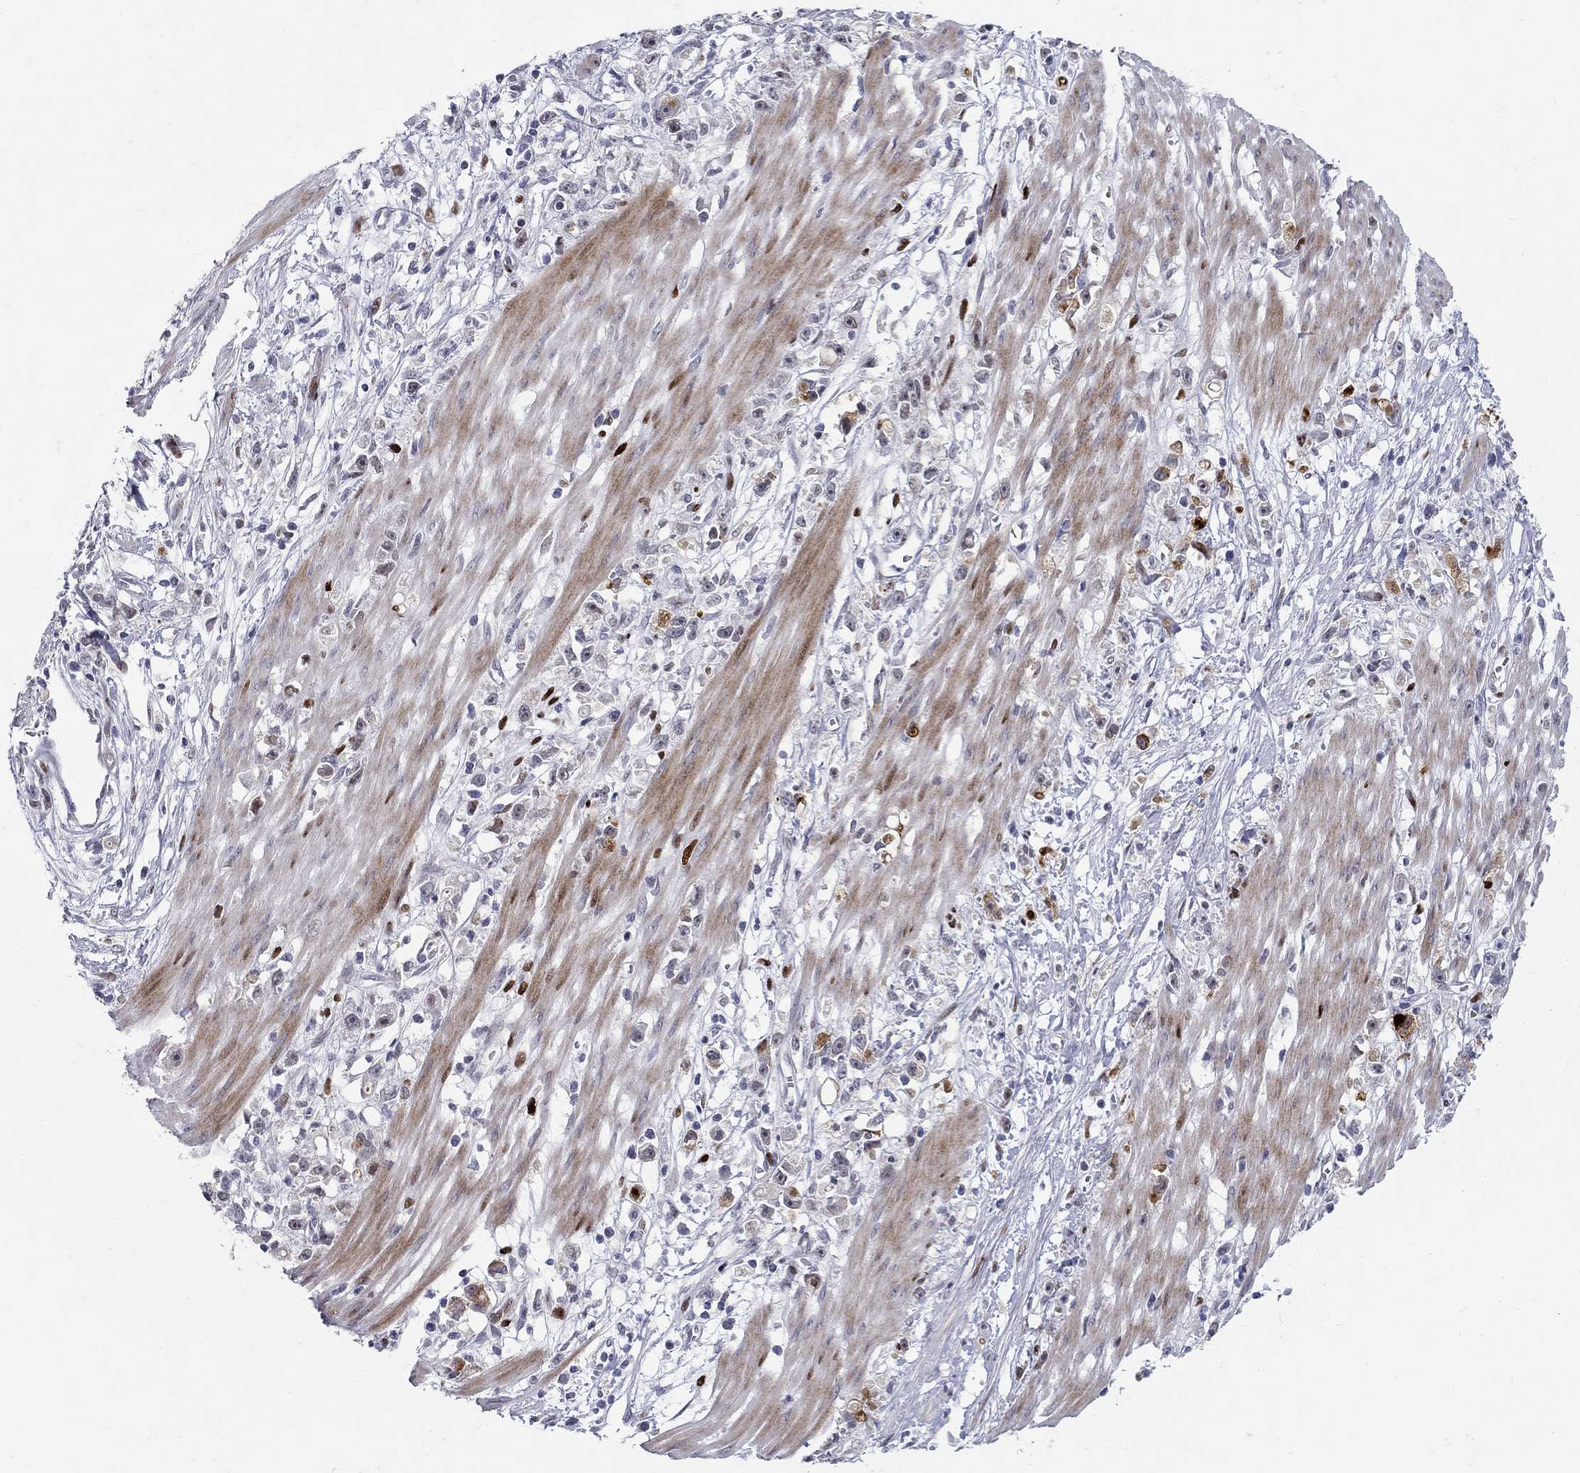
{"staining": {"intensity": "moderate", "quantity": "<25%", "location": "nuclear"}, "tissue": "stomach cancer", "cell_type": "Tumor cells", "image_type": "cancer", "snomed": [{"axis": "morphology", "description": "Adenocarcinoma, NOS"}, {"axis": "topography", "description": "Stomach"}], "caption": "Tumor cells reveal low levels of moderate nuclear positivity in about <25% of cells in human stomach adenocarcinoma.", "gene": "RAPGEF5", "patient": {"sex": "female", "age": 59}}